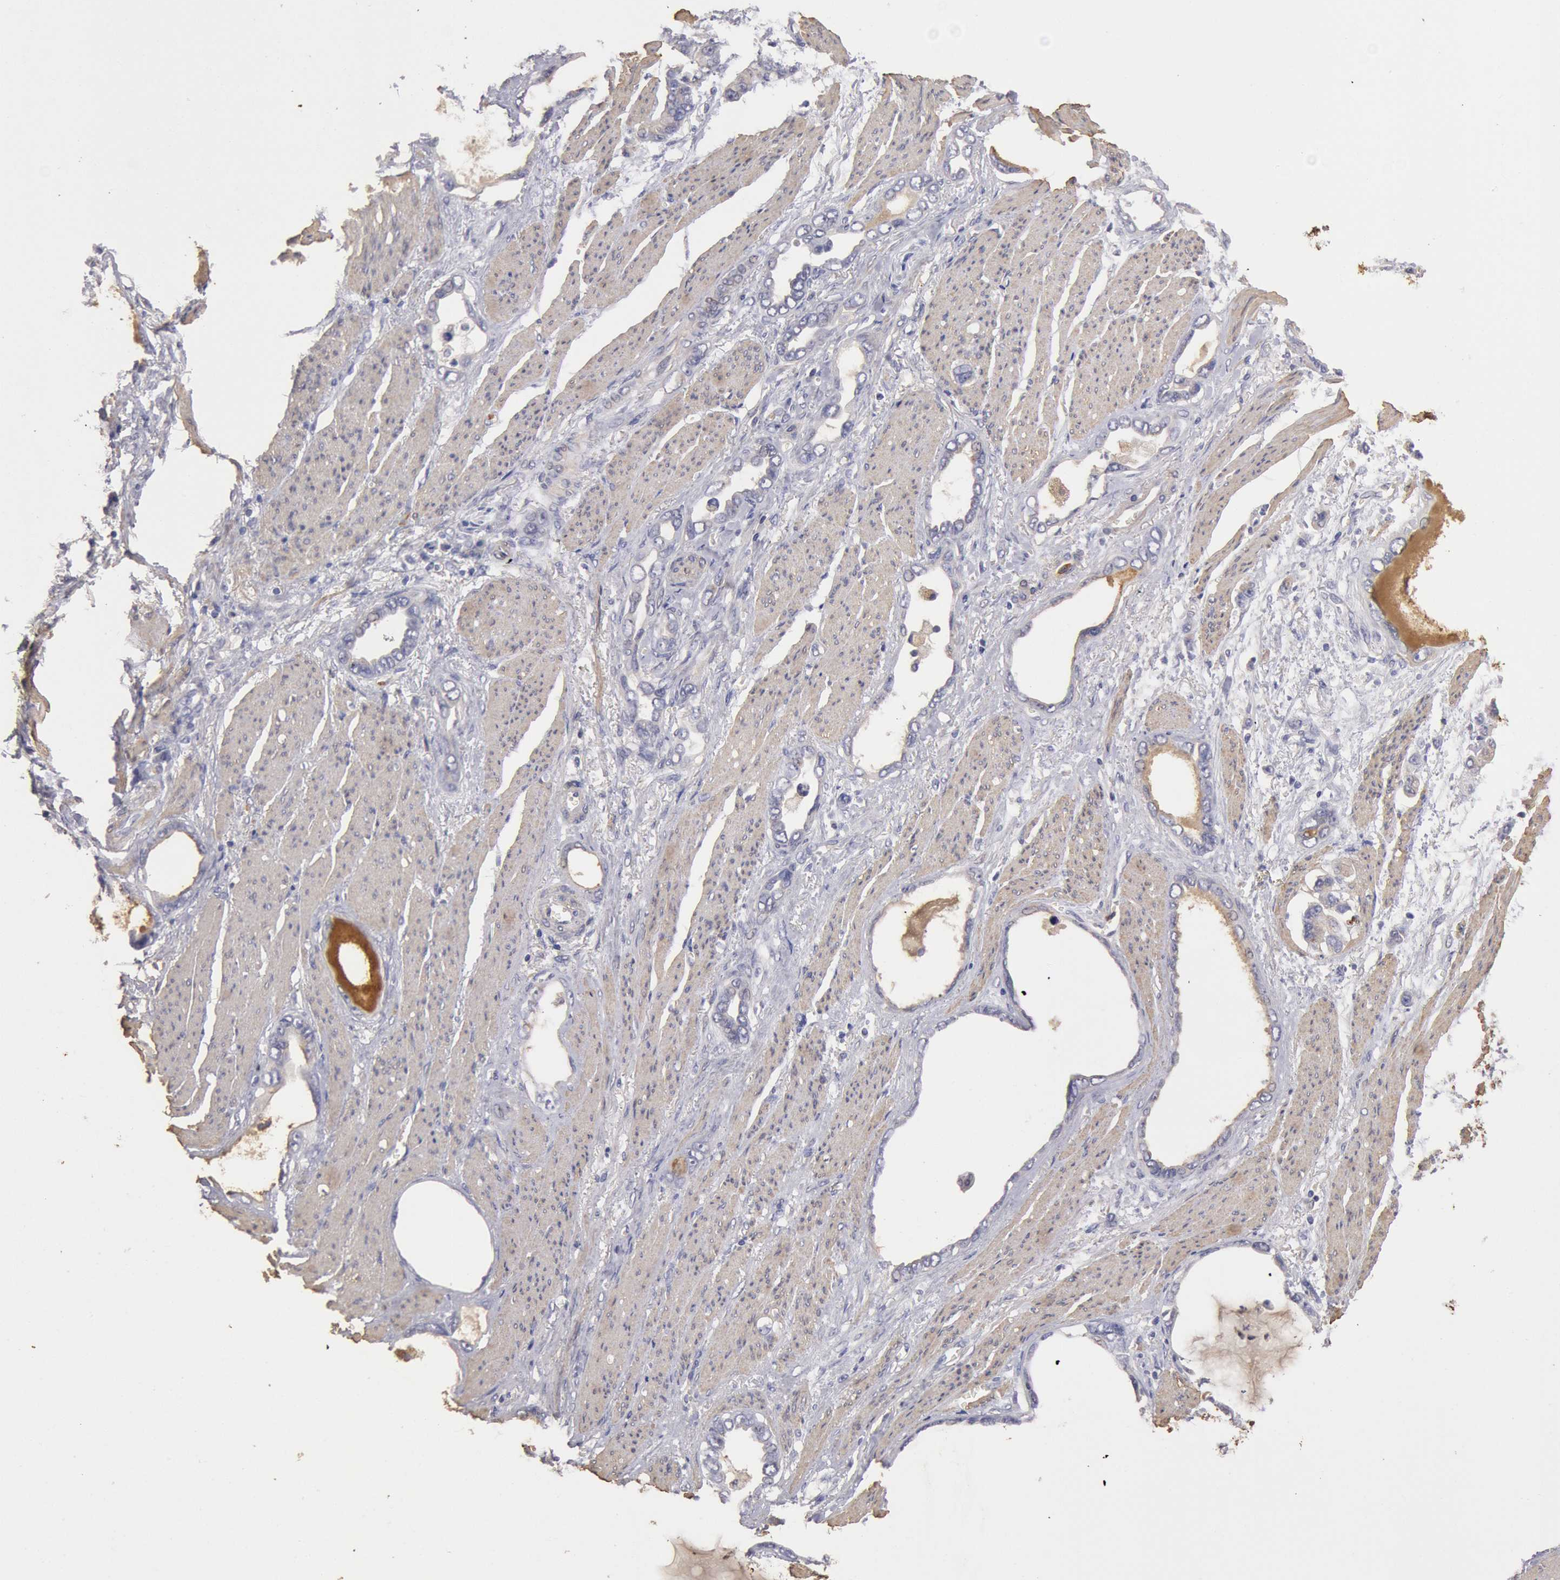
{"staining": {"intensity": "negative", "quantity": "none", "location": "none"}, "tissue": "stomach cancer", "cell_type": "Tumor cells", "image_type": "cancer", "snomed": [{"axis": "morphology", "description": "Adenocarcinoma, NOS"}, {"axis": "topography", "description": "Stomach"}], "caption": "Immunohistochemical staining of human adenocarcinoma (stomach) reveals no significant expression in tumor cells.", "gene": "TMED8", "patient": {"sex": "male", "age": 78}}